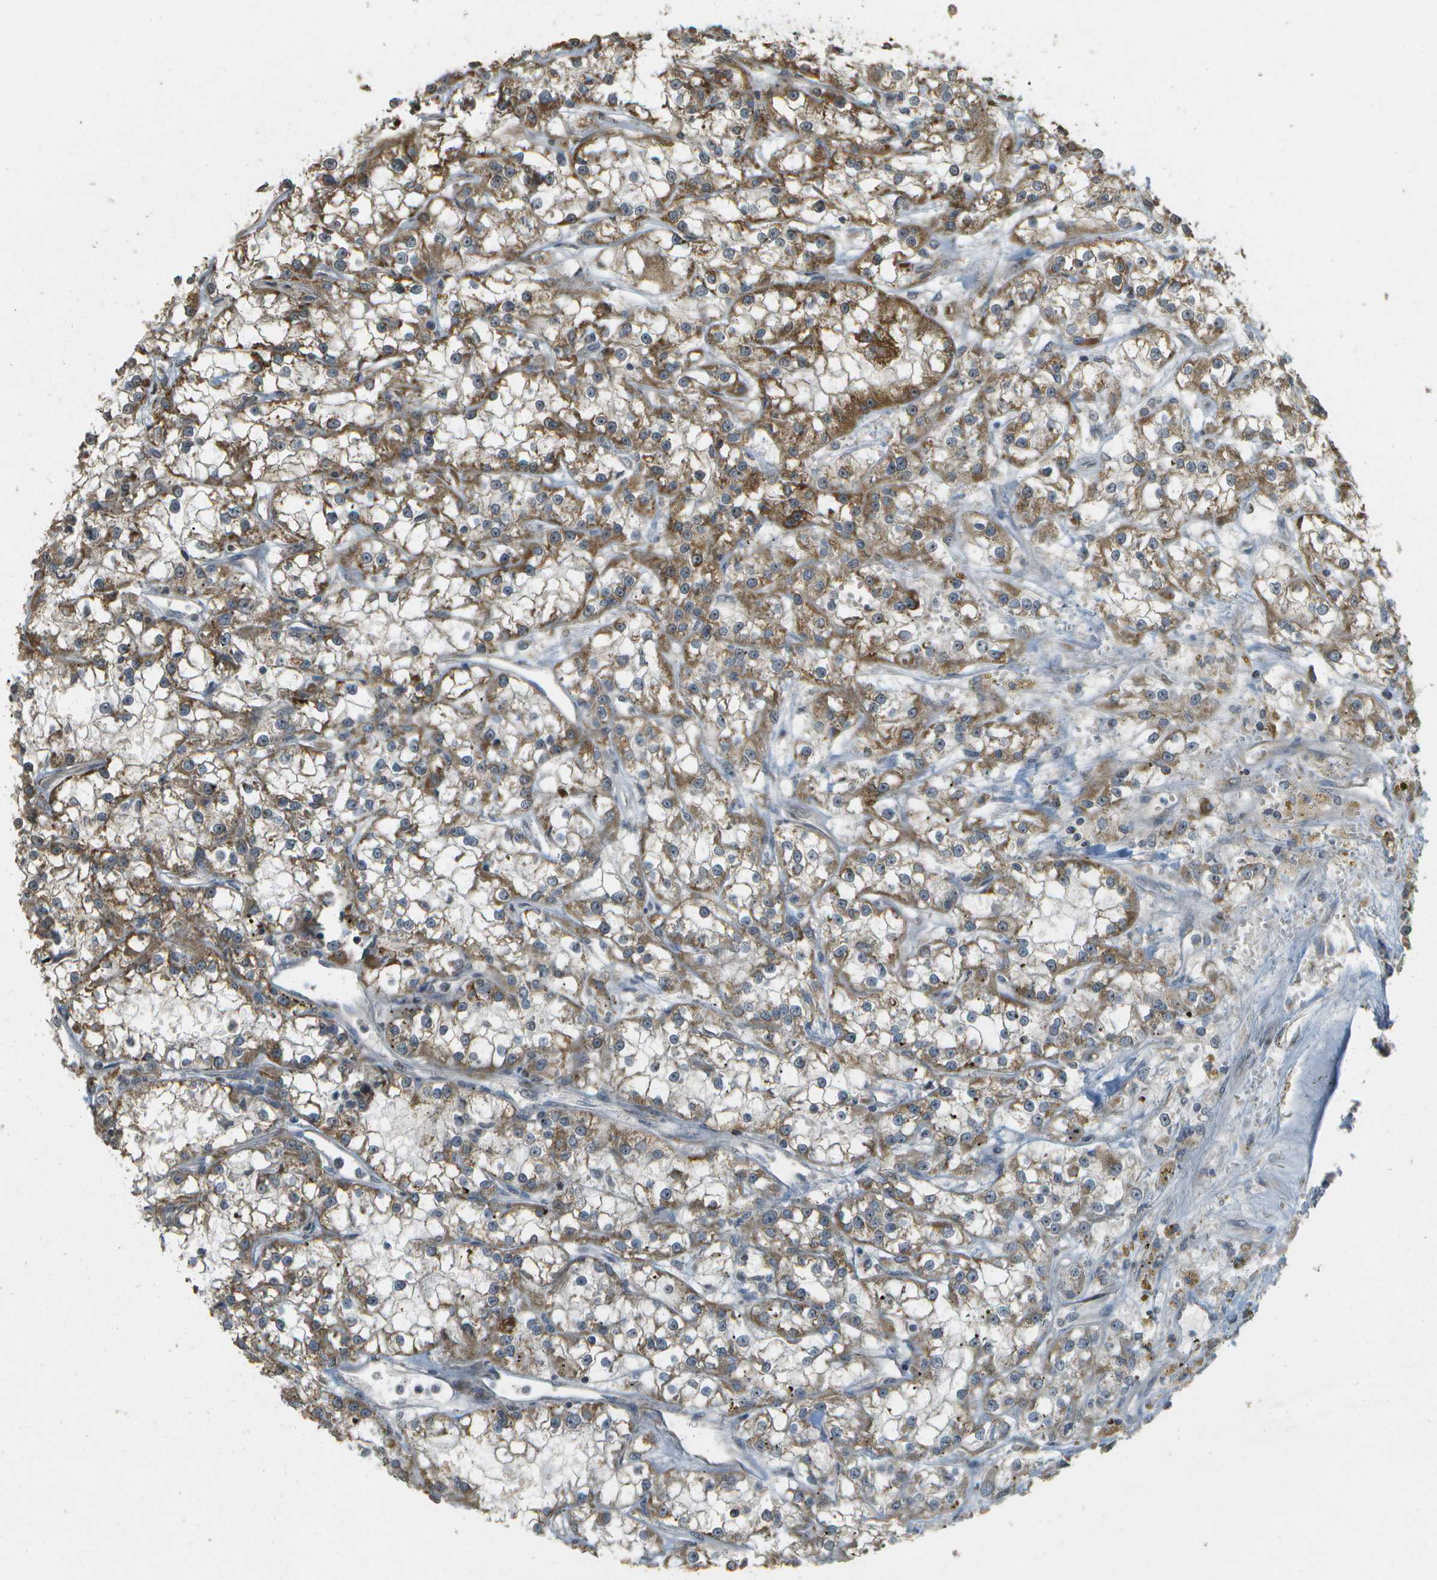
{"staining": {"intensity": "moderate", "quantity": ">75%", "location": "cytoplasmic/membranous"}, "tissue": "renal cancer", "cell_type": "Tumor cells", "image_type": "cancer", "snomed": [{"axis": "morphology", "description": "Adenocarcinoma, NOS"}, {"axis": "topography", "description": "Kidney"}], "caption": "Adenocarcinoma (renal) stained with a brown dye displays moderate cytoplasmic/membranous positive positivity in about >75% of tumor cells.", "gene": "RAB21", "patient": {"sex": "female", "age": 52}}